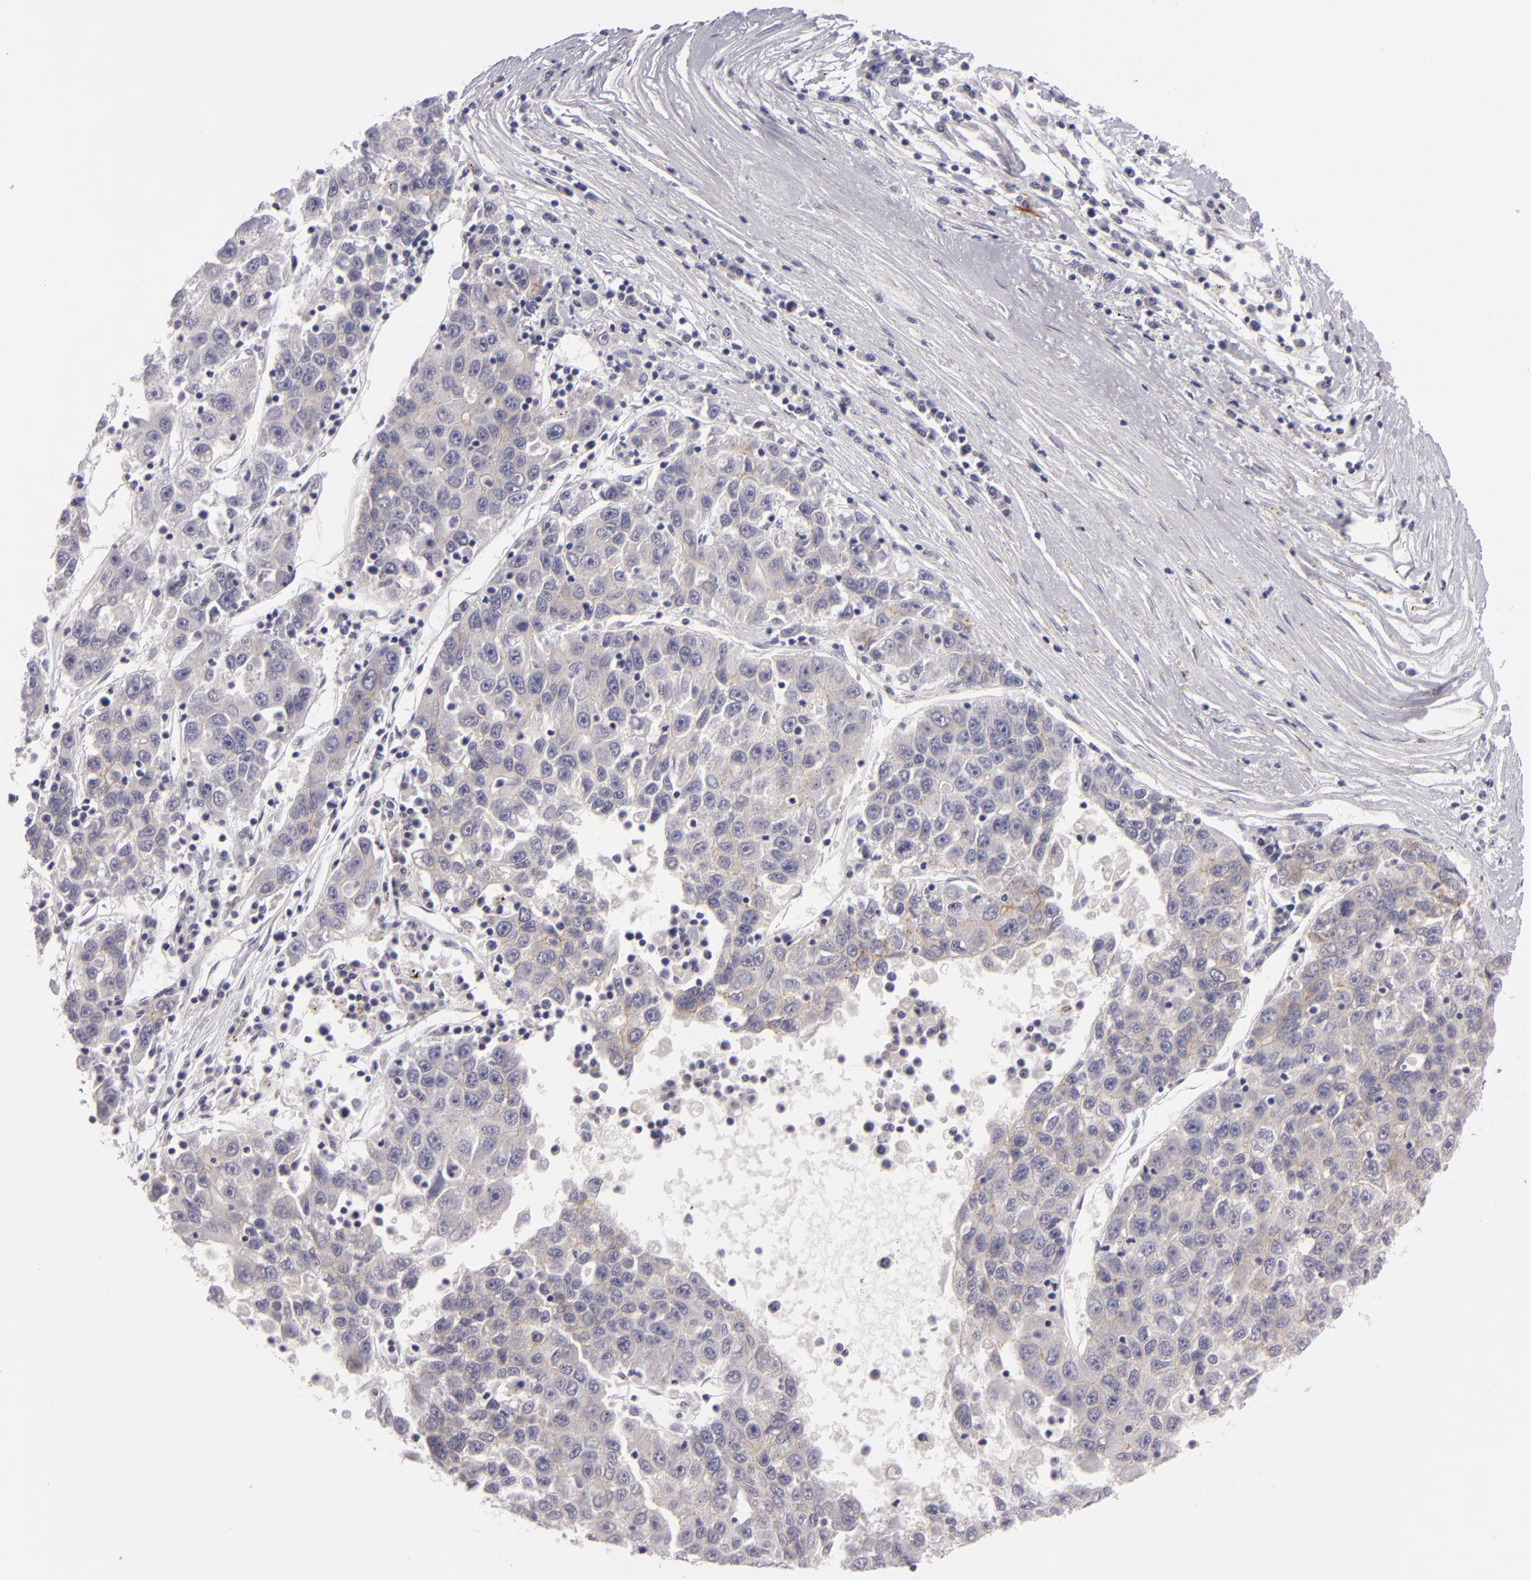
{"staining": {"intensity": "negative", "quantity": "none", "location": "none"}, "tissue": "liver cancer", "cell_type": "Tumor cells", "image_type": "cancer", "snomed": [{"axis": "morphology", "description": "Carcinoma, Hepatocellular, NOS"}, {"axis": "topography", "description": "Liver"}], "caption": "High magnification brightfield microscopy of hepatocellular carcinoma (liver) stained with DAB (3,3'-diaminobenzidine) (brown) and counterstained with hematoxylin (blue): tumor cells show no significant positivity.", "gene": "CTNNB1", "patient": {"sex": "male", "age": 49}}